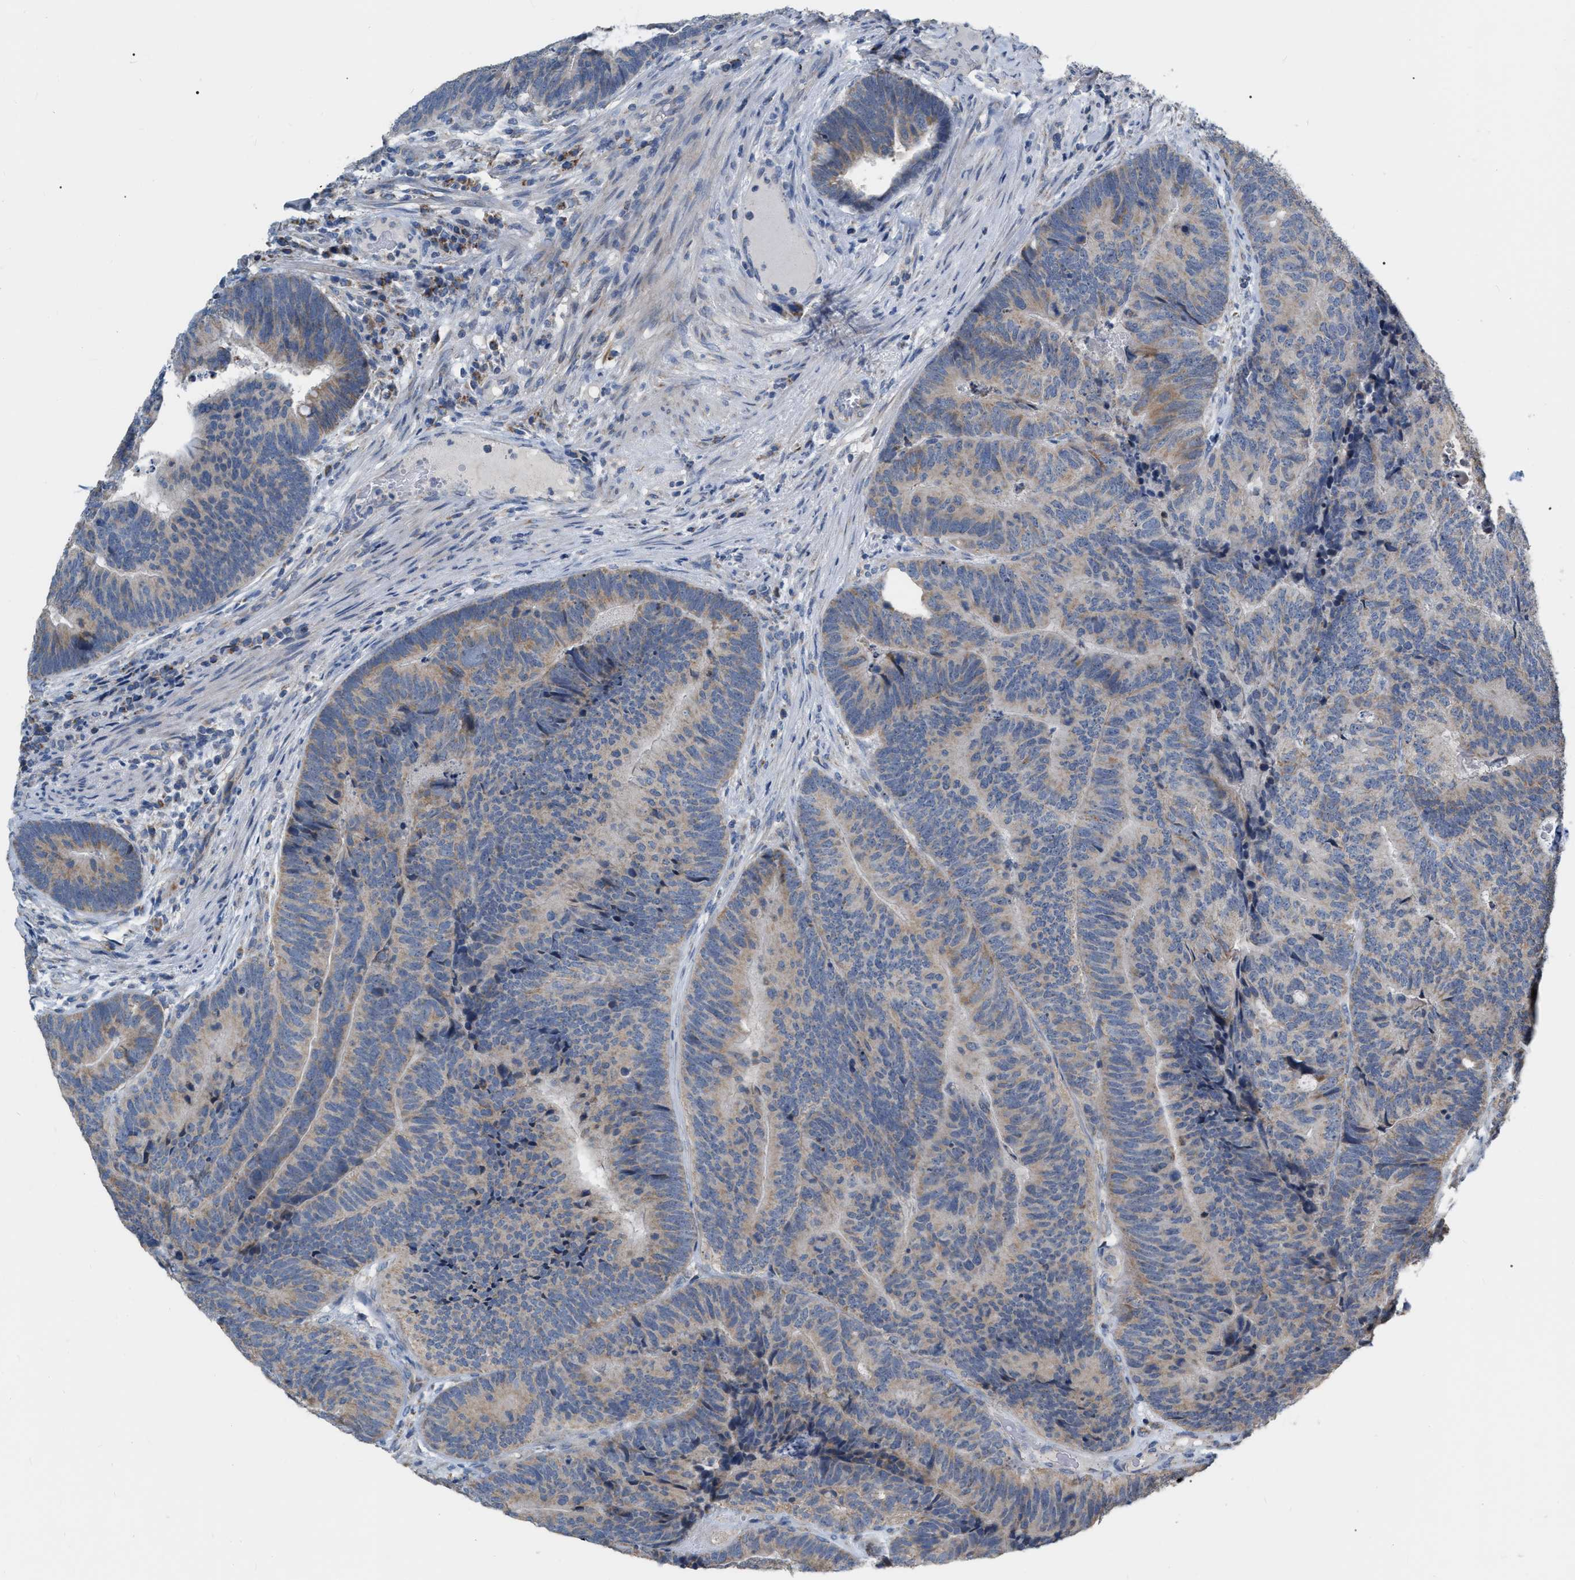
{"staining": {"intensity": "weak", "quantity": "25%-75%", "location": "cytoplasmic/membranous"}, "tissue": "colorectal cancer", "cell_type": "Tumor cells", "image_type": "cancer", "snomed": [{"axis": "morphology", "description": "Adenocarcinoma, NOS"}, {"axis": "topography", "description": "Colon"}], "caption": "Brown immunohistochemical staining in human colorectal adenocarcinoma shows weak cytoplasmic/membranous expression in about 25%-75% of tumor cells. (DAB (3,3'-diaminobenzidine) = brown stain, brightfield microscopy at high magnification).", "gene": "DDX56", "patient": {"sex": "female", "age": 67}}